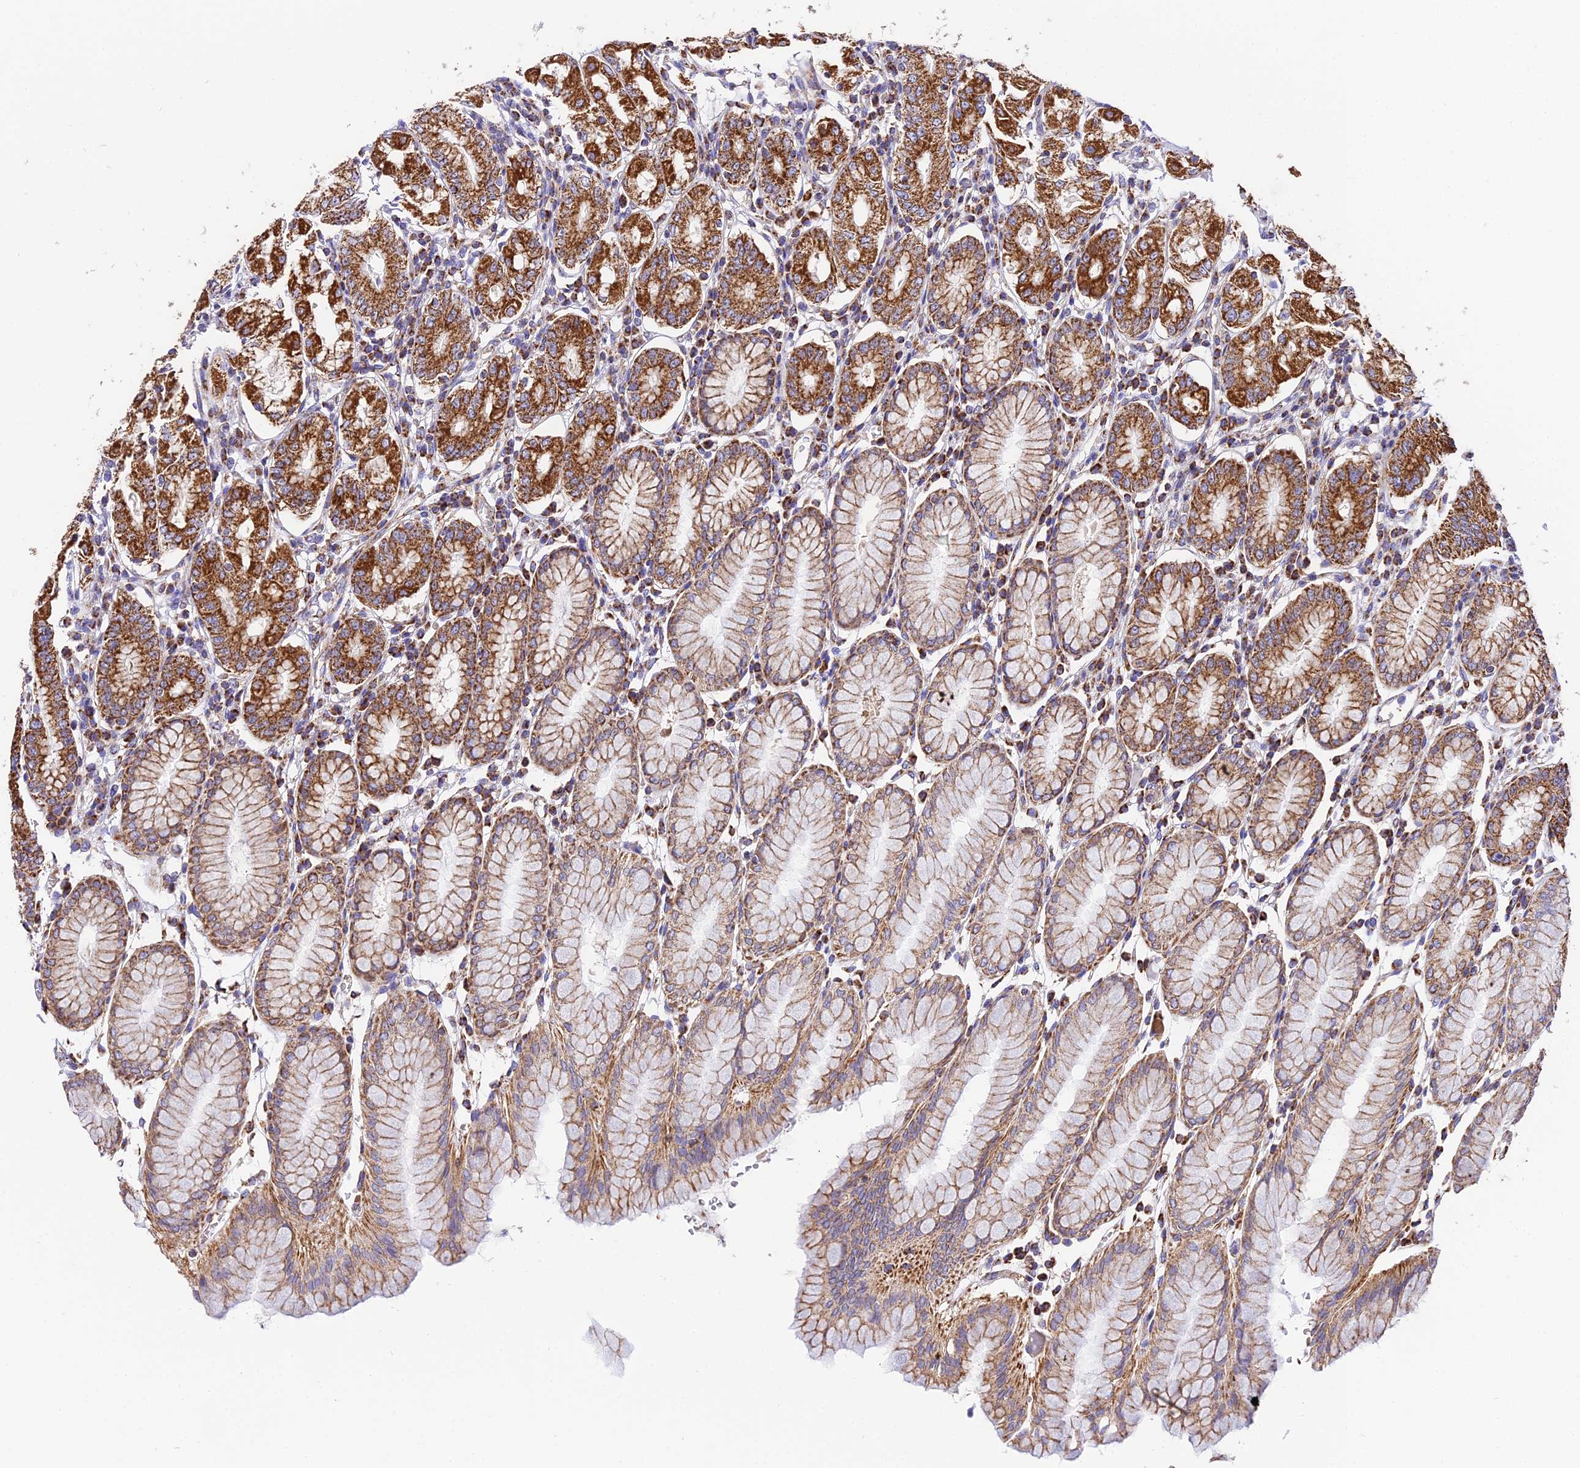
{"staining": {"intensity": "strong", "quantity": ">75%", "location": "cytoplasmic/membranous"}, "tissue": "stomach", "cell_type": "Glandular cells", "image_type": "normal", "snomed": [{"axis": "morphology", "description": "Normal tissue, NOS"}, {"axis": "topography", "description": "Stomach"}, {"axis": "topography", "description": "Stomach, lower"}], "caption": "DAB (3,3'-diaminobenzidine) immunohistochemical staining of benign human stomach exhibits strong cytoplasmic/membranous protein positivity in approximately >75% of glandular cells.", "gene": "OCIAD1", "patient": {"sex": "female", "age": 56}}